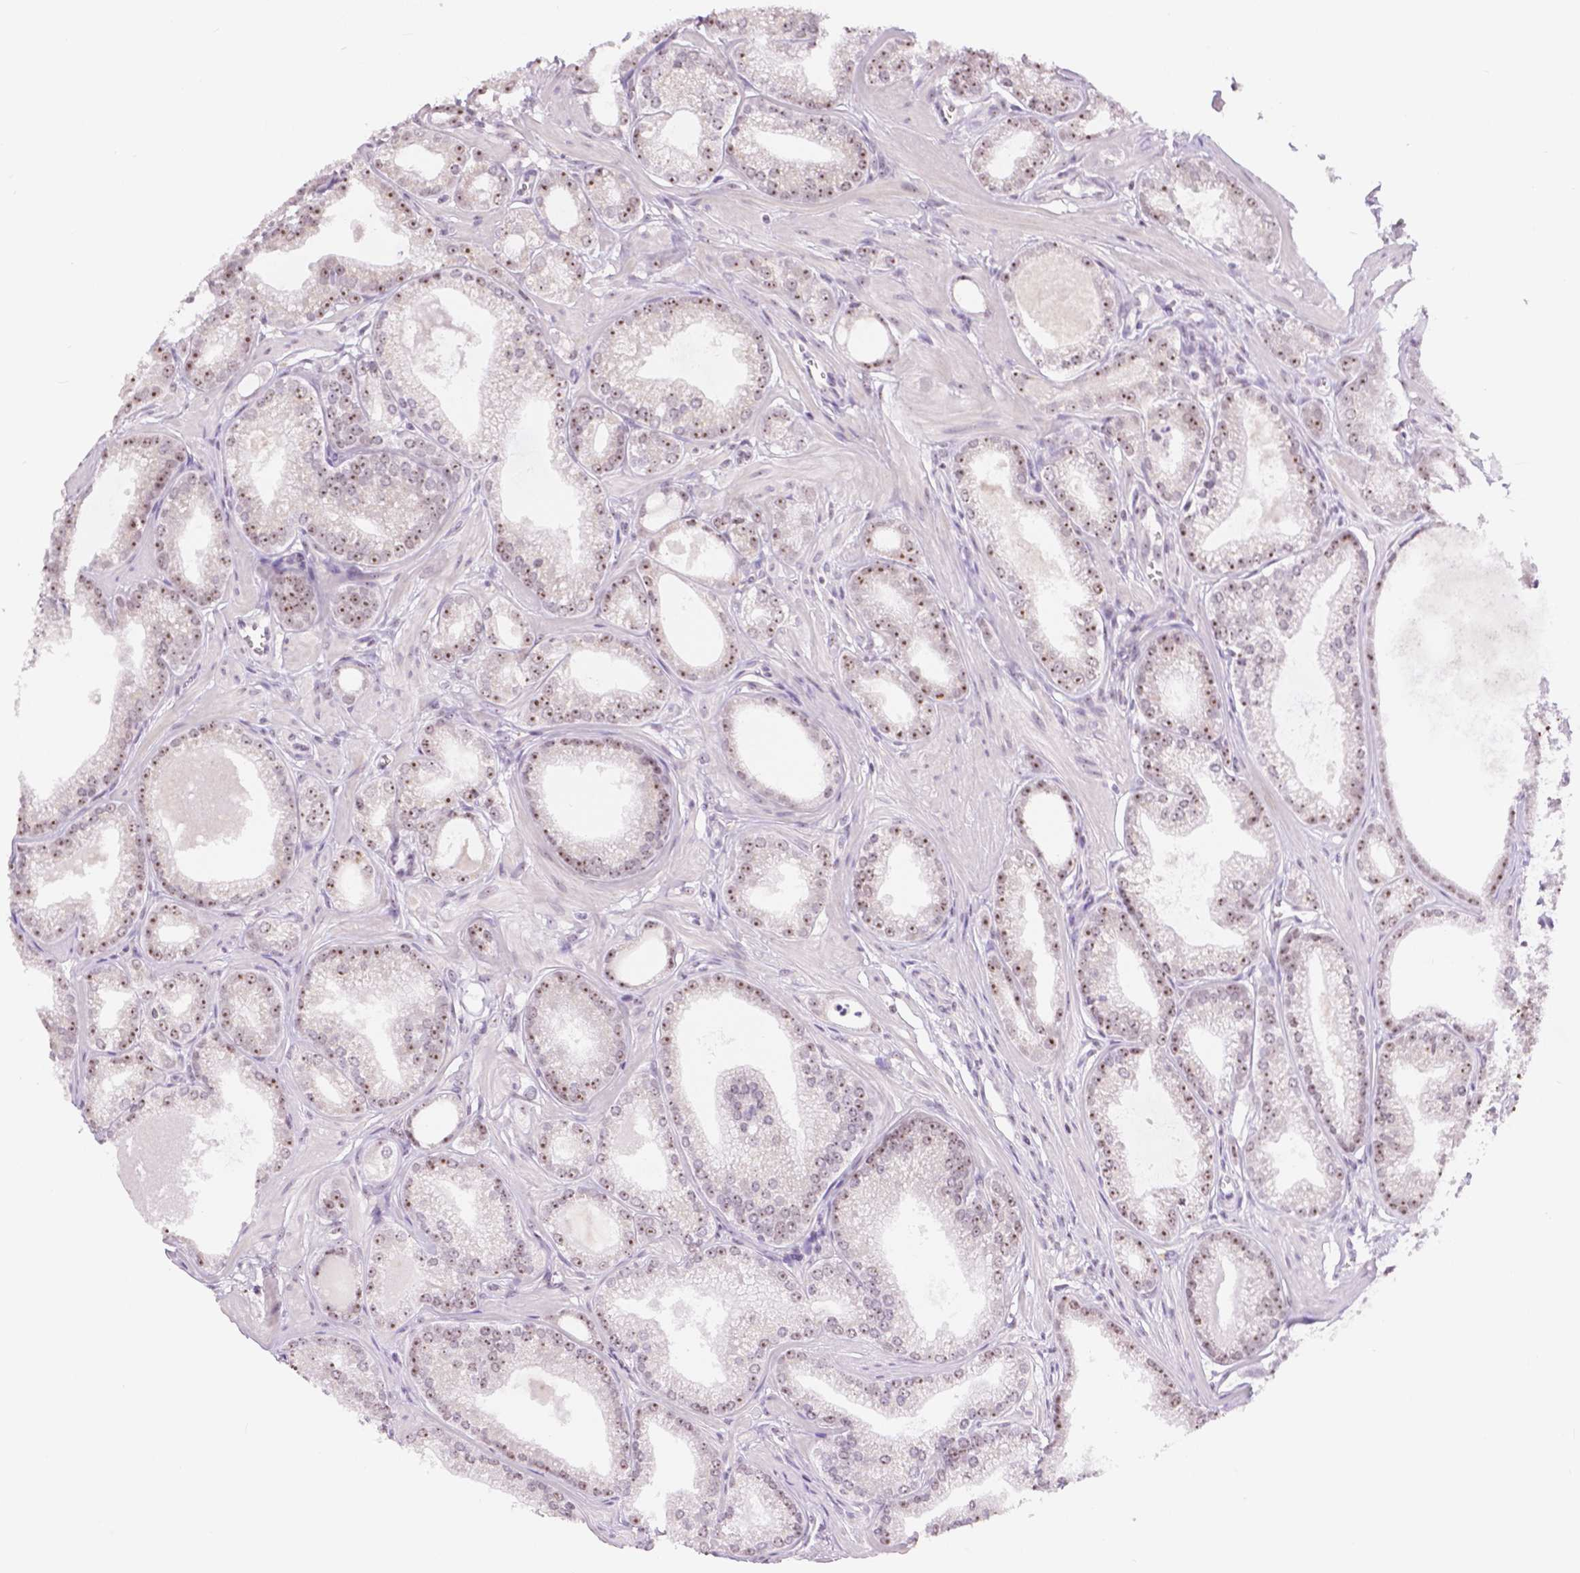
{"staining": {"intensity": "moderate", "quantity": ">75%", "location": "nuclear"}, "tissue": "prostate cancer", "cell_type": "Tumor cells", "image_type": "cancer", "snomed": [{"axis": "morphology", "description": "Adenocarcinoma, NOS"}, {"axis": "topography", "description": "Prostate"}], "caption": "This is a micrograph of immunohistochemistry staining of prostate adenocarcinoma, which shows moderate positivity in the nuclear of tumor cells.", "gene": "NHP2", "patient": {"sex": "male", "age": 71}}